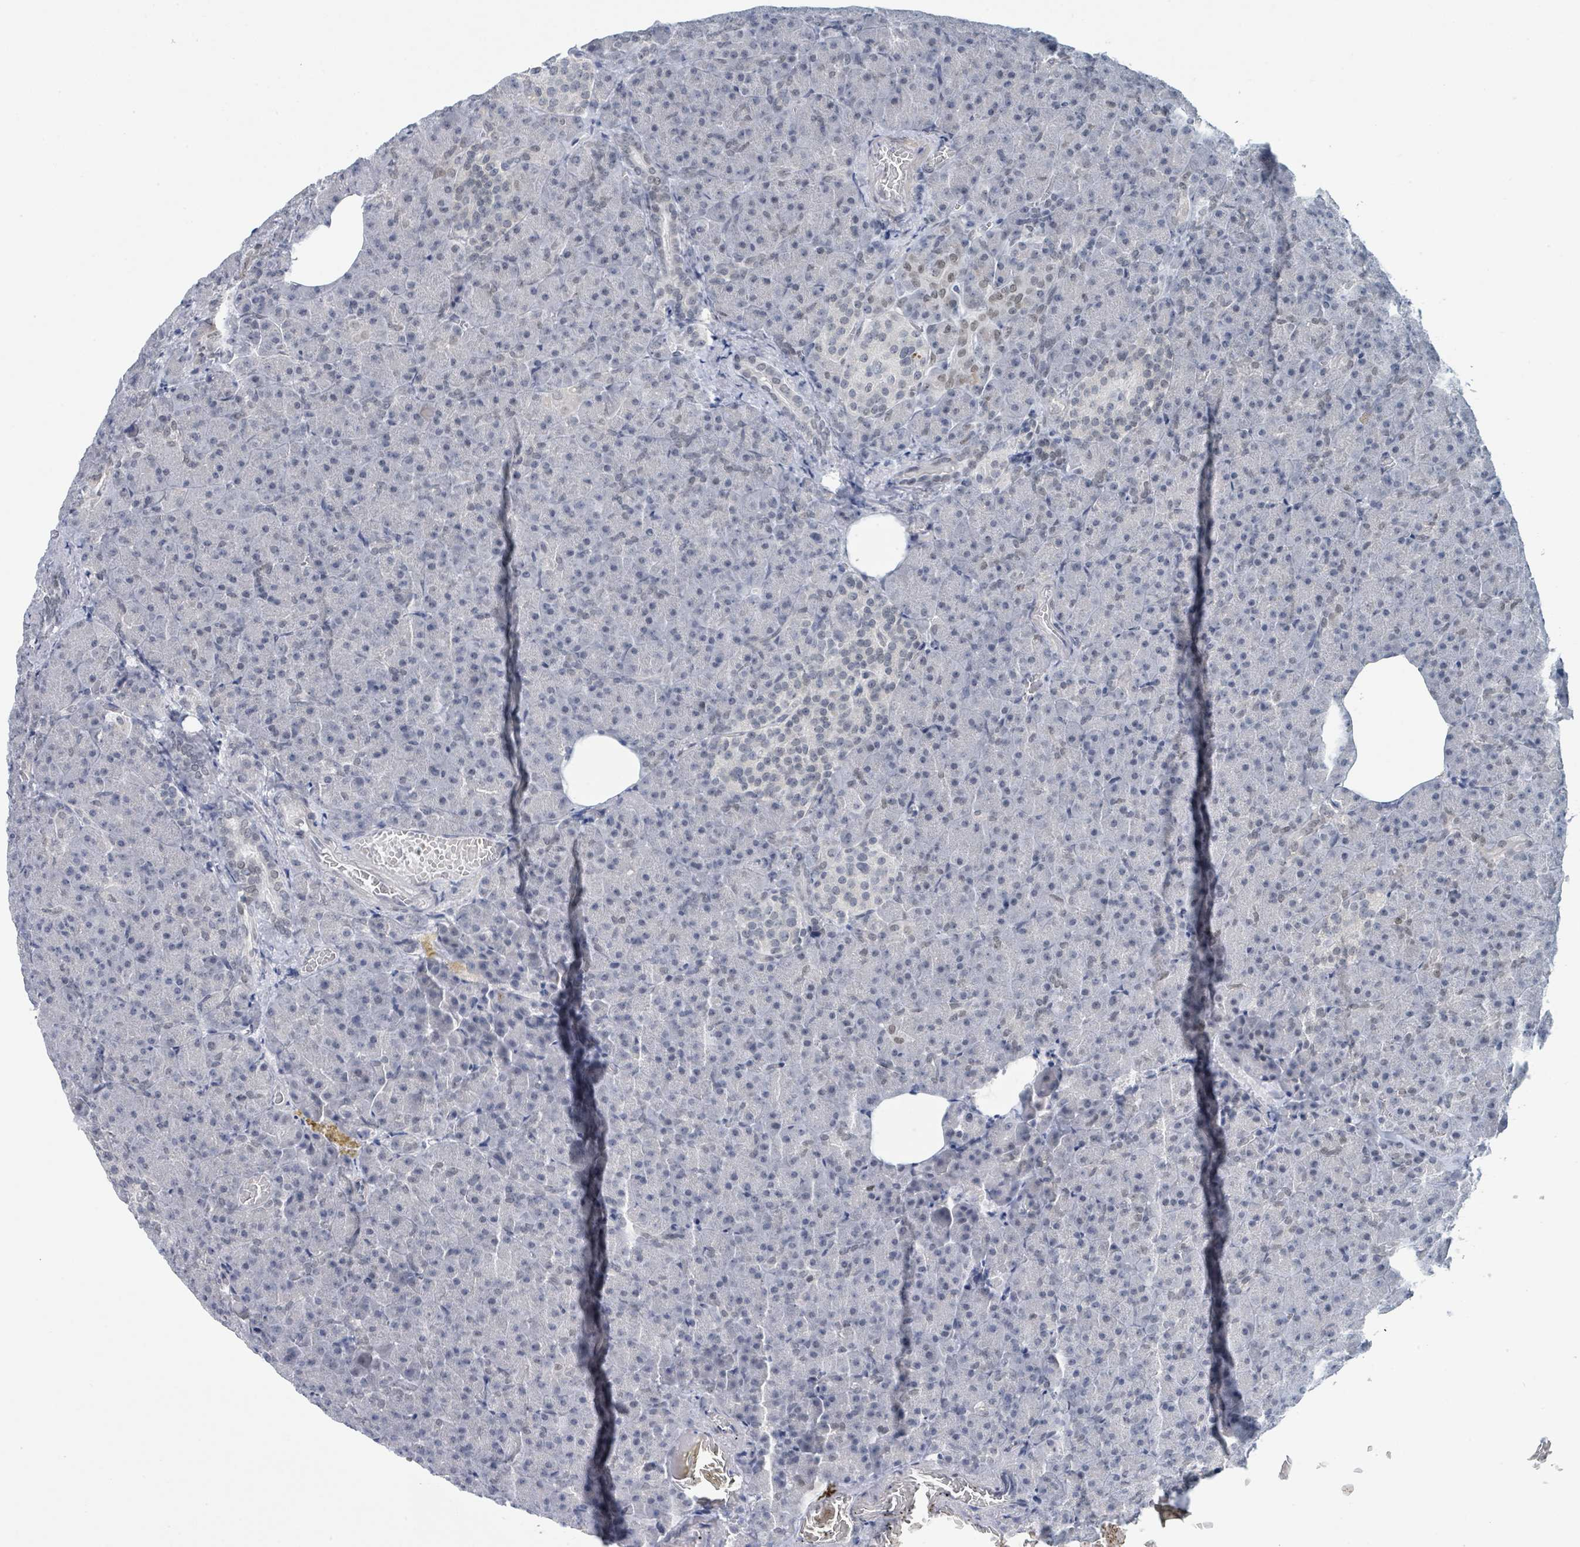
{"staining": {"intensity": "negative", "quantity": "none", "location": "none"}, "tissue": "pancreas", "cell_type": "Exocrine glandular cells", "image_type": "normal", "snomed": [{"axis": "morphology", "description": "Normal tissue, NOS"}, {"axis": "topography", "description": "Pancreas"}], "caption": "Exocrine glandular cells show no significant positivity in normal pancreas.", "gene": "EHMT2", "patient": {"sex": "female", "age": 74}}